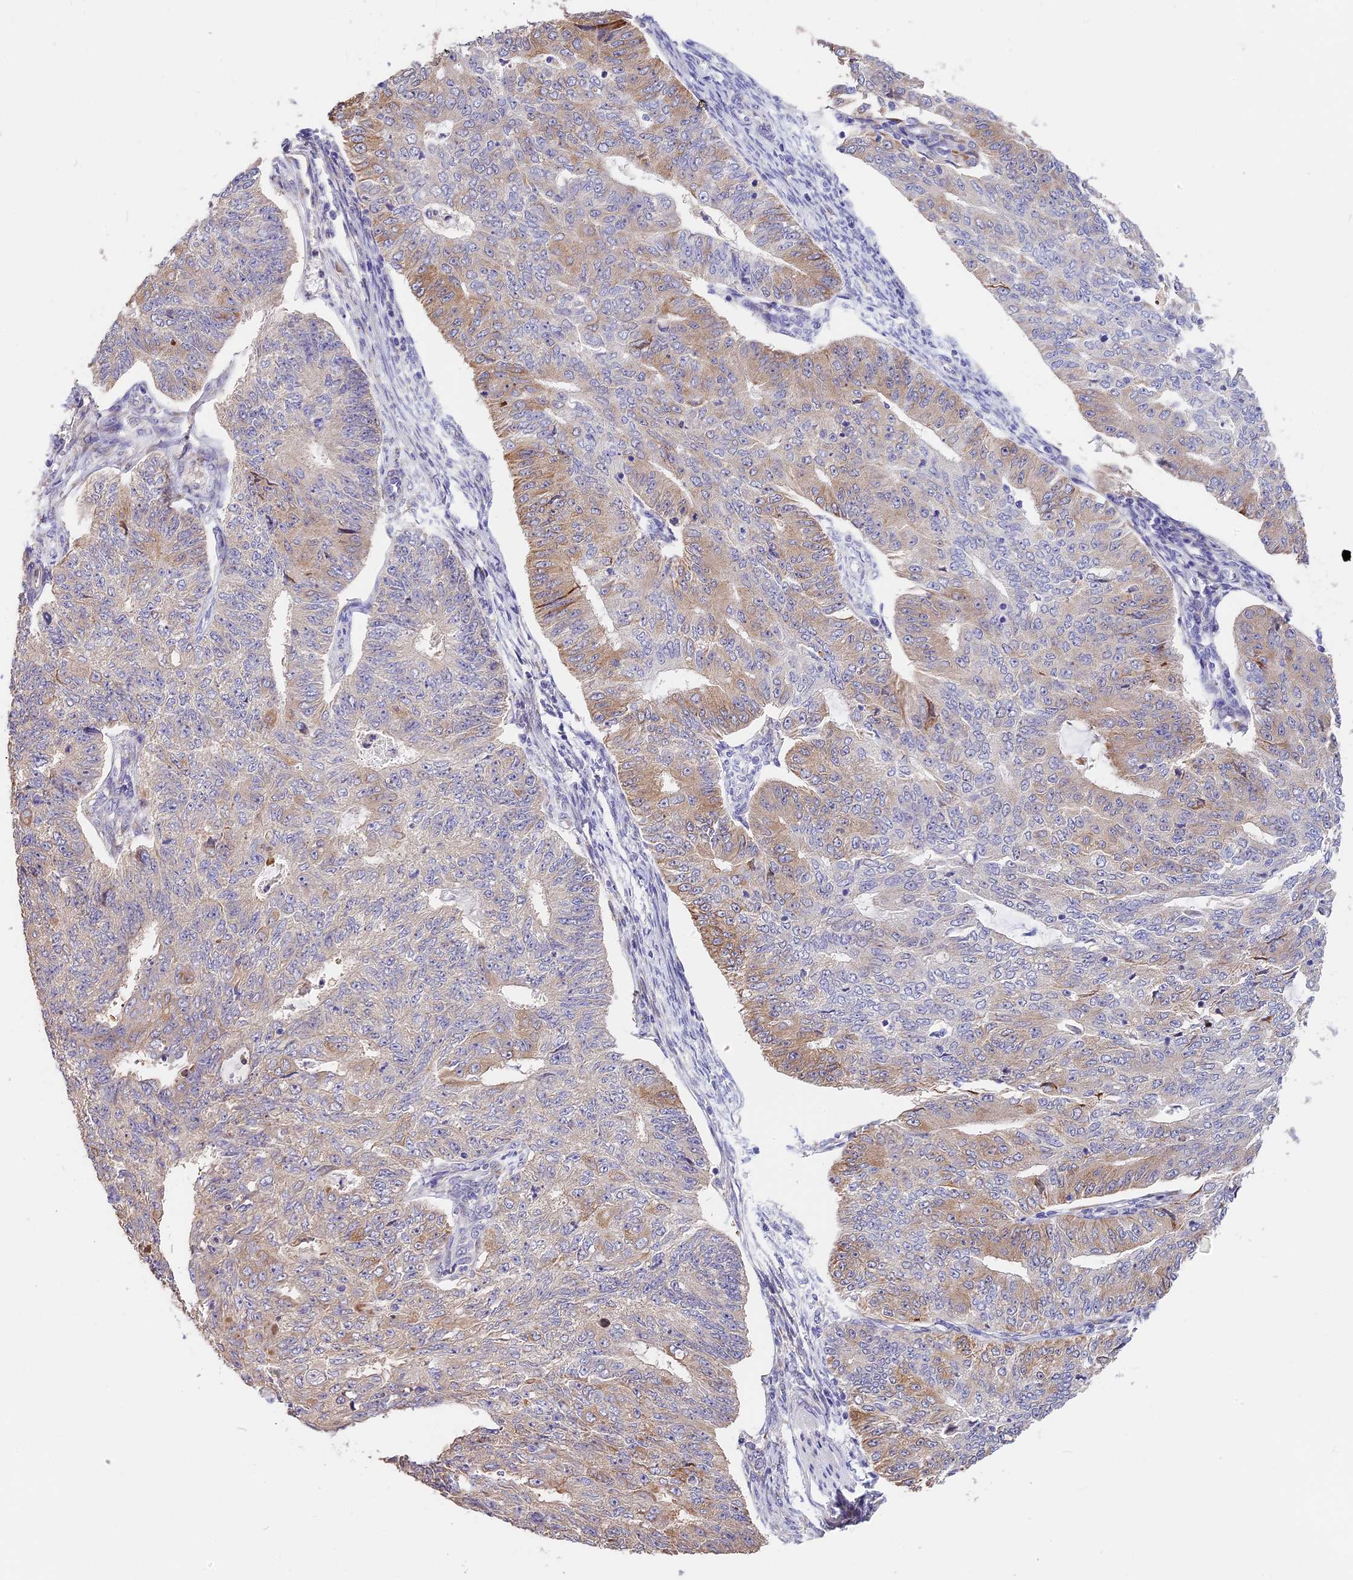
{"staining": {"intensity": "moderate", "quantity": "25%-75%", "location": "cytoplasmic/membranous"}, "tissue": "endometrial cancer", "cell_type": "Tumor cells", "image_type": "cancer", "snomed": [{"axis": "morphology", "description": "Adenocarcinoma, NOS"}, {"axis": "topography", "description": "Endometrium"}], "caption": "Immunohistochemical staining of endometrial cancer displays moderate cytoplasmic/membranous protein positivity in approximately 25%-75% of tumor cells. The protein is shown in brown color, while the nuclei are stained blue.", "gene": "BSCL2", "patient": {"sex": "female", "age": 32}}